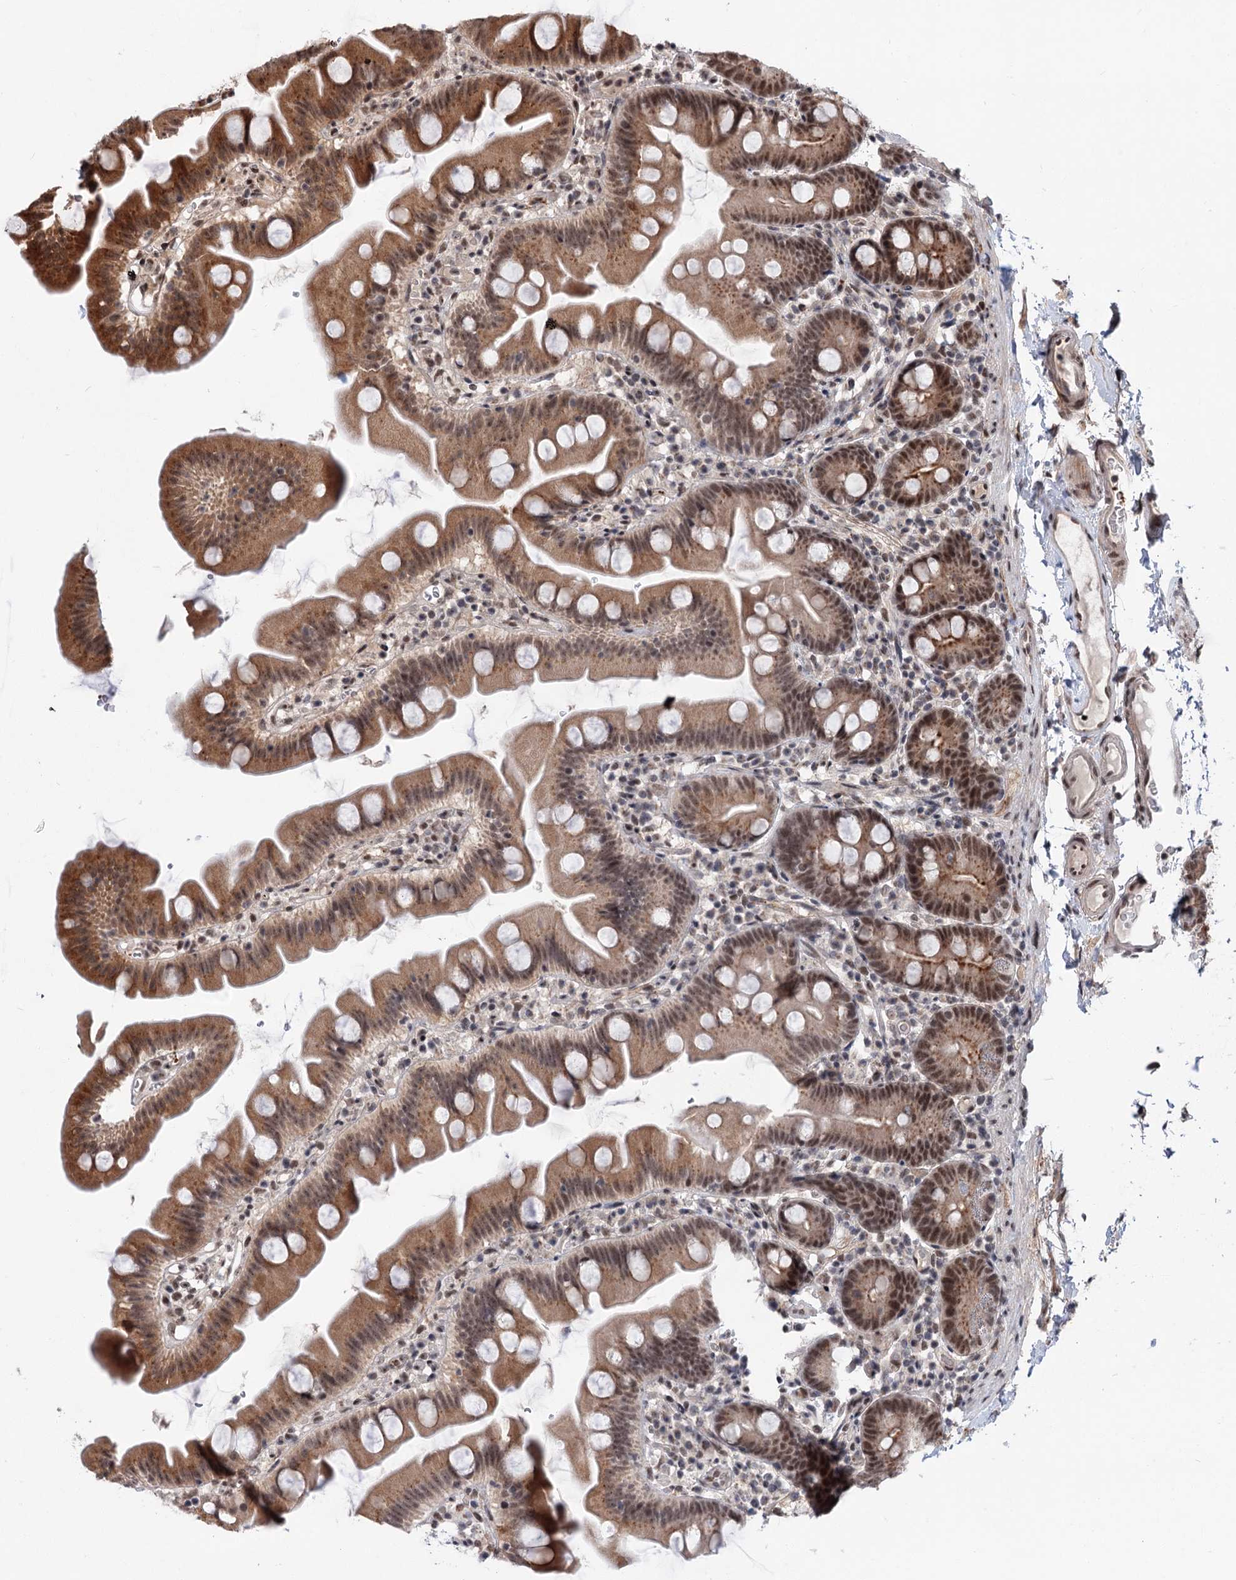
{"staining": {"intensity": "moderate", "quantity": ">75%", "location": "cytoplasmic/membranous,nuclear"}, "tissue": "small intestine", "cell_type": "Glandular cells", "image_type": "normal", "snomed": [{"axis": "morphology", "description": "Normal tissue, NOS"}, {"axis": "topography", "description": "Small intestine"}], "caption": "This image reveals normal small intestine stained with immunohistochemistry to label a protein in brown. The cytoplasmic/membranous,nuclear of glandular cells show moderate positivity for the protein. Nuclei are counter-stained blue.", "gene": "MAML1", "patient": {"sex": "female", "age": 68}}